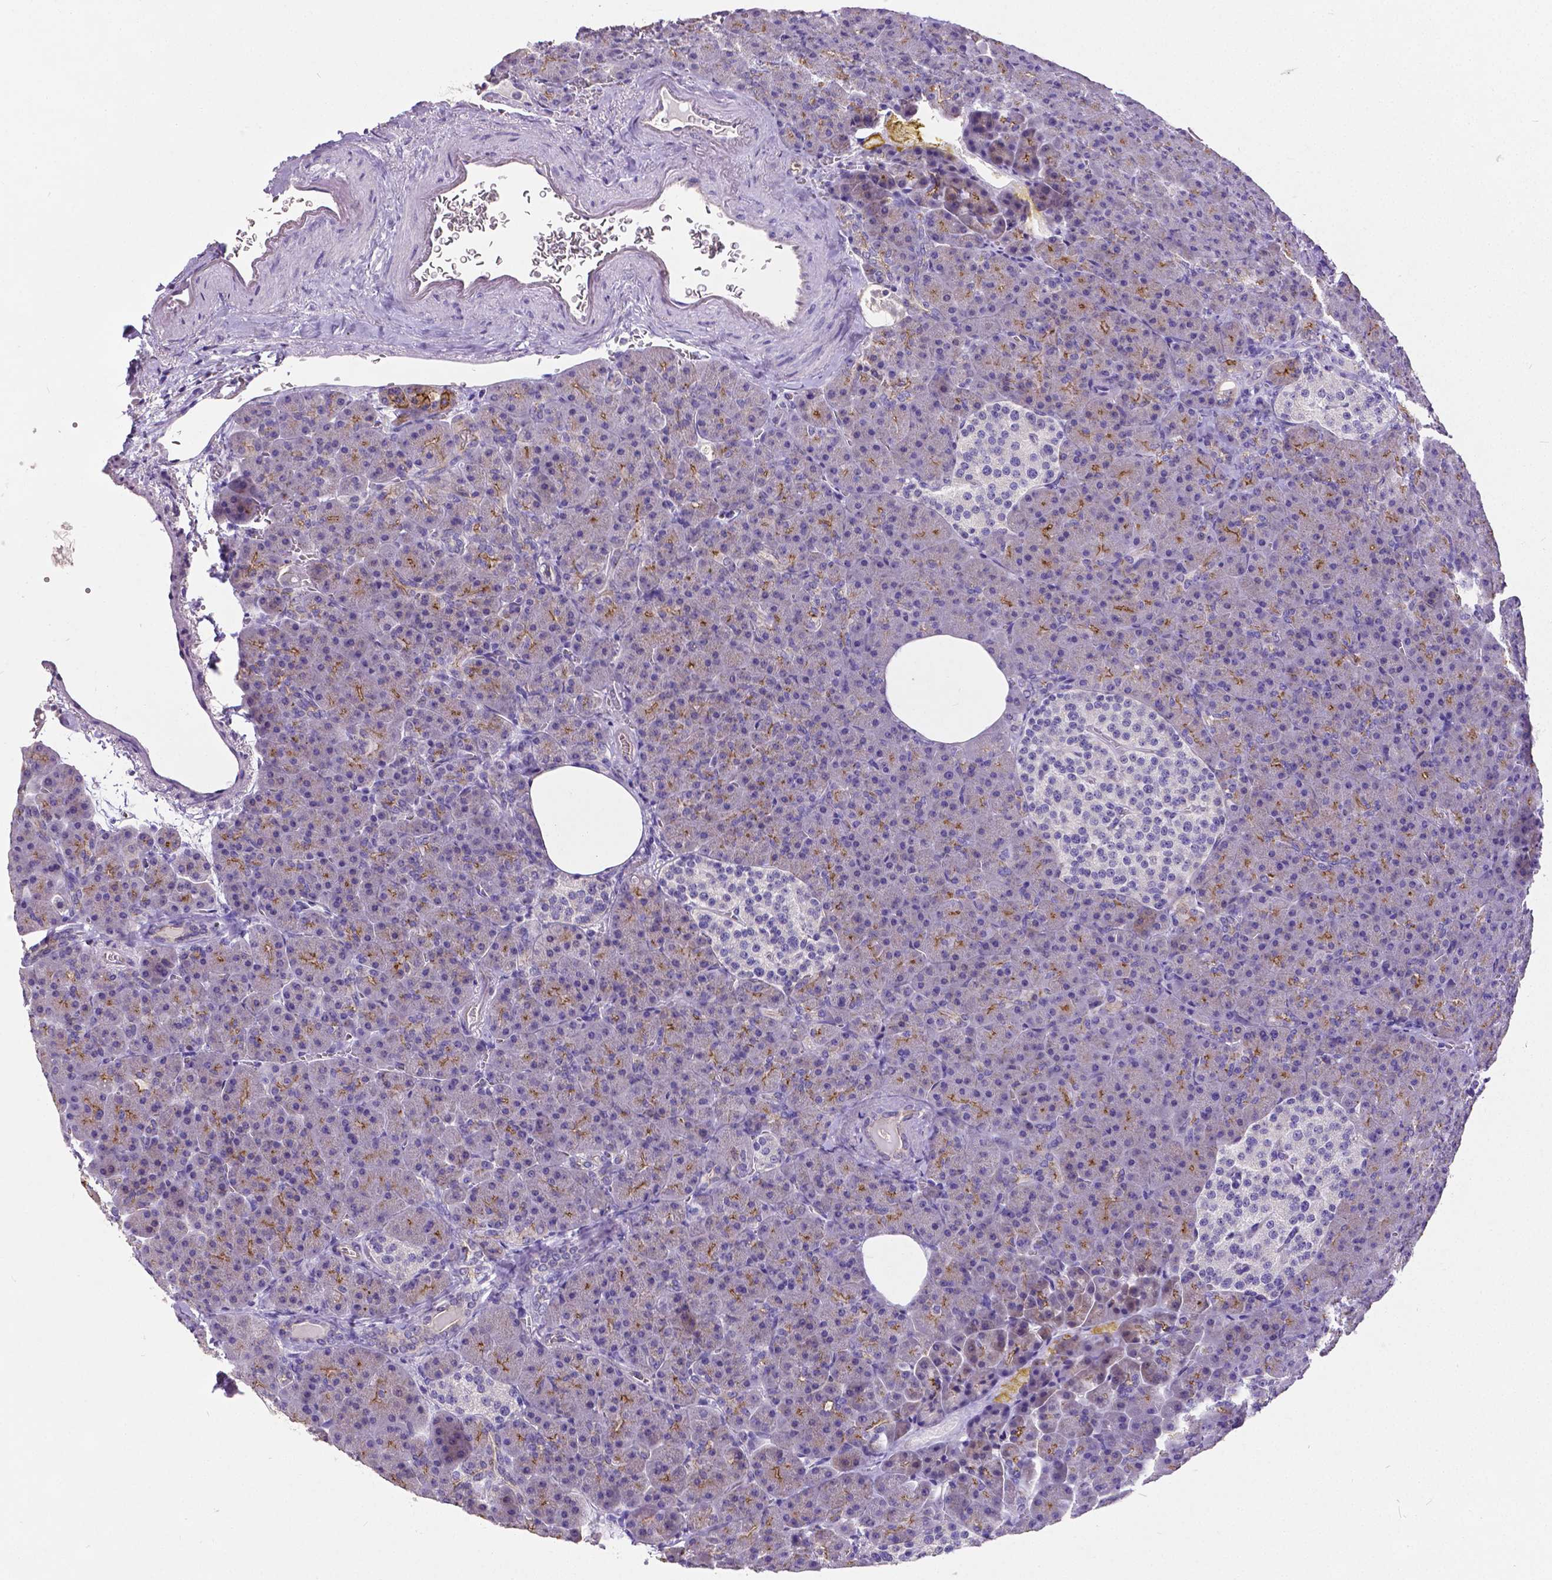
{"staining": {"intensity": "moderate", "quantity": "25%-75%", "location": "cytoplasmic/membranous"}, "tissue": "pancreas", "cell_type": "Exocrine glandular cells", "image_type": "normal", "snomed": [{"axis": "morphology", "description": "Normal tissue, NOS"}, {"axis": "topography", "description": "Pancreas"}], "caption": "Approximately 25%-75% of exocrine glandular cells in unremarkable human pancreas demonstrate moderate cytoplasmic/membranous protein expression as visualized by brown immunohistochemical staining.", "gene": "OCLN", "patient": {"sex": "female", "age": 74}}